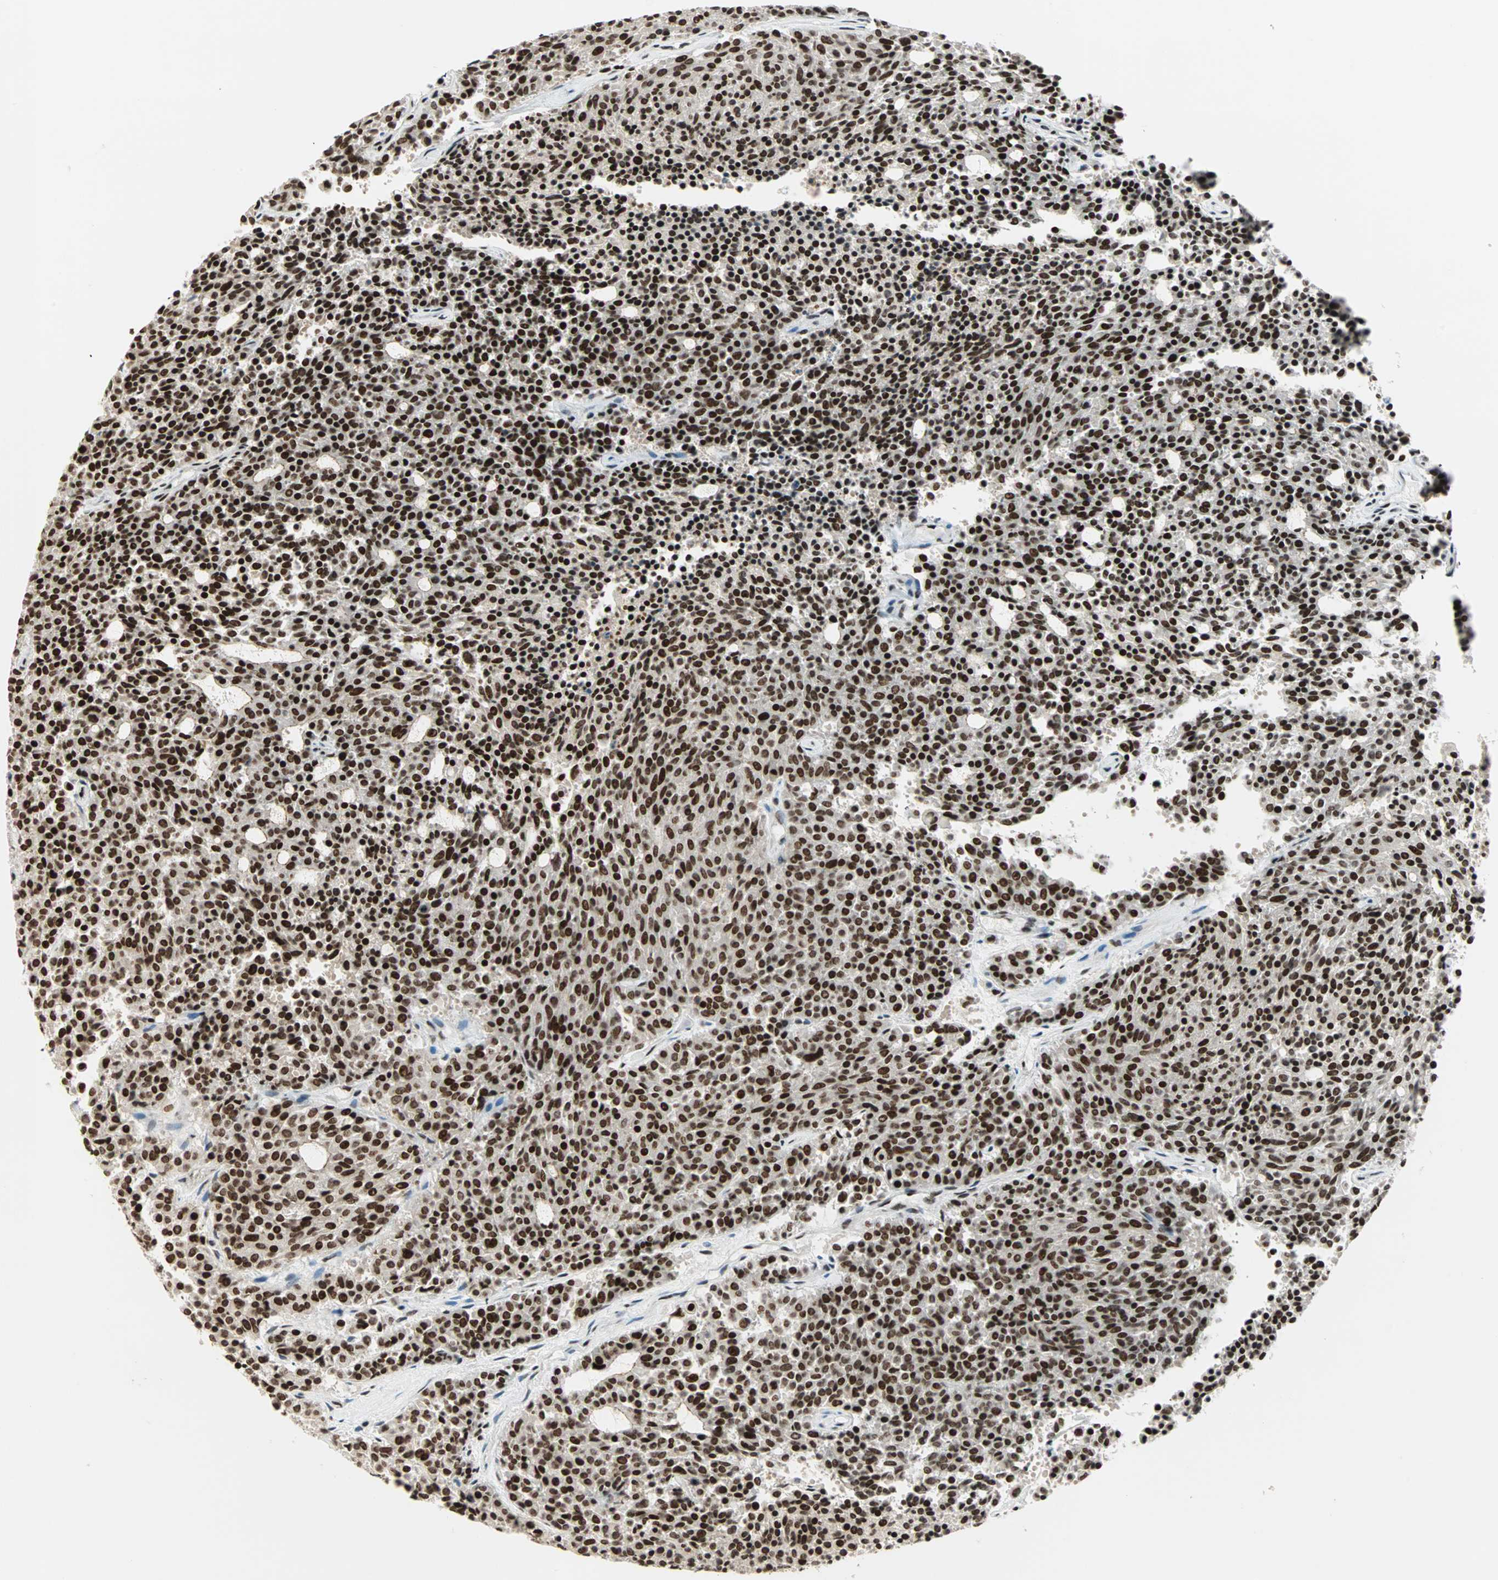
{"staining": {"intensity": "strong", "quantity": ">75%", "location": "nuclear"}, "tissue": "carcinoid", "cell_type": "Tumor cells", "image_type": "cancer", "snomed": [{"axis": "morphology", "description": "Carcinoid, malignant, NOS"}, {"axis": "topography", "description": "Pancreas"}], "caption": "This is a photomicrograph of IHC staining of carcinoid, which shows strong staining in the nuclear of tumor cells.", "gene": "BLM", "patient": {"sex": "female", "age": 54}}